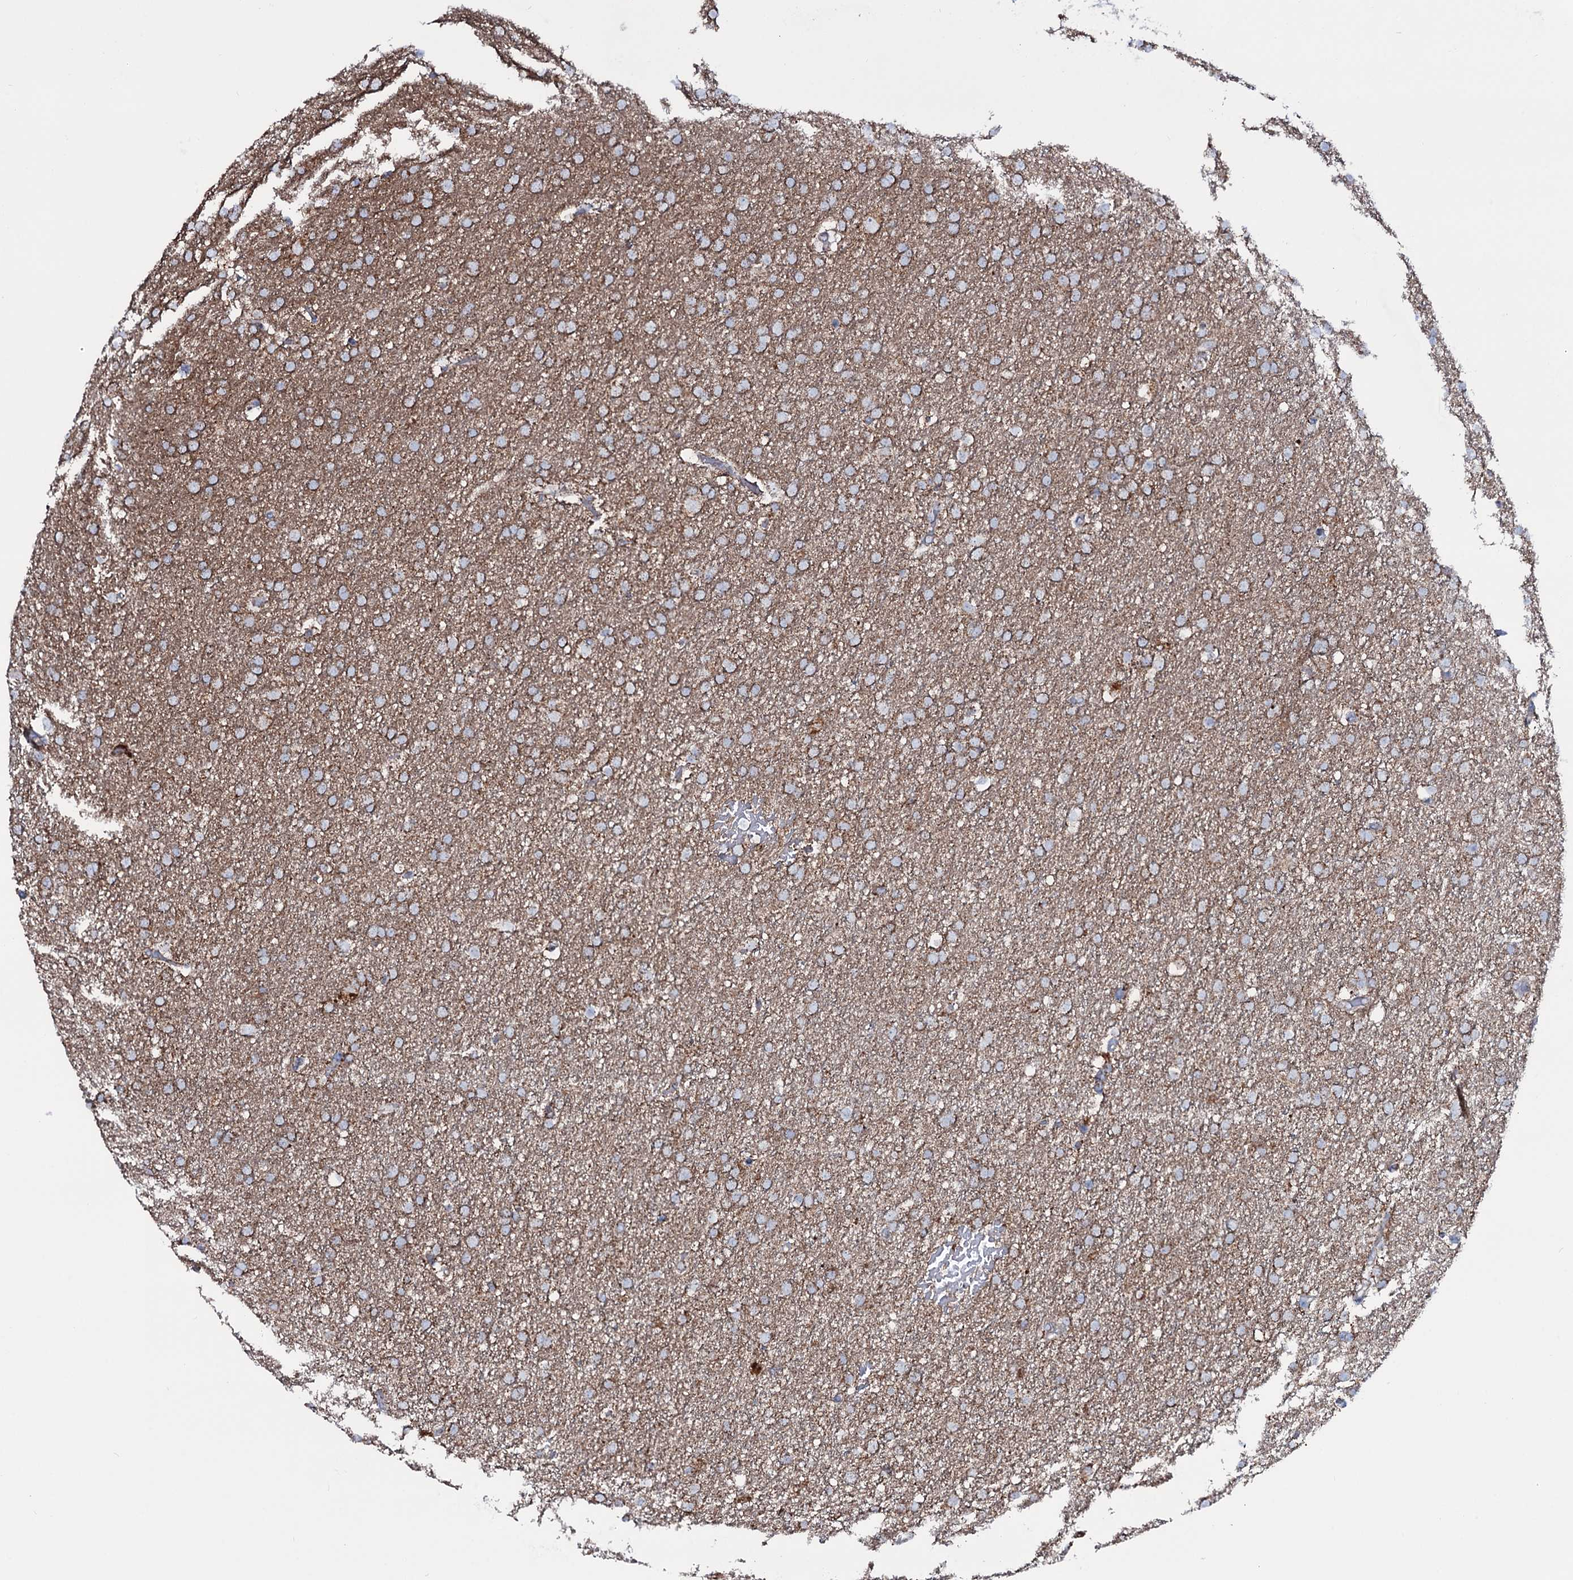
{"staining": {"intensity": "moderate", "quantity": "25%-75%", "location": "cytoplasmic/membranous"}, "tissue": "glioma", "cell_type": "Tumor cells", "image_type": "cancer", "snomed": [{"axis": "morphology", "description": "Glioma, malignant, High grade"}, {"axis": "topography", "description": "Brain"}], "caption": "High-grade glioma (malignant) stained with a brown dye exhibits moderate cytoplasmic/membranous positive expression in about 25%-75% of tumor cells.", "gene": "MRPS35", "patient": {"sex": "male", "age": 72}}